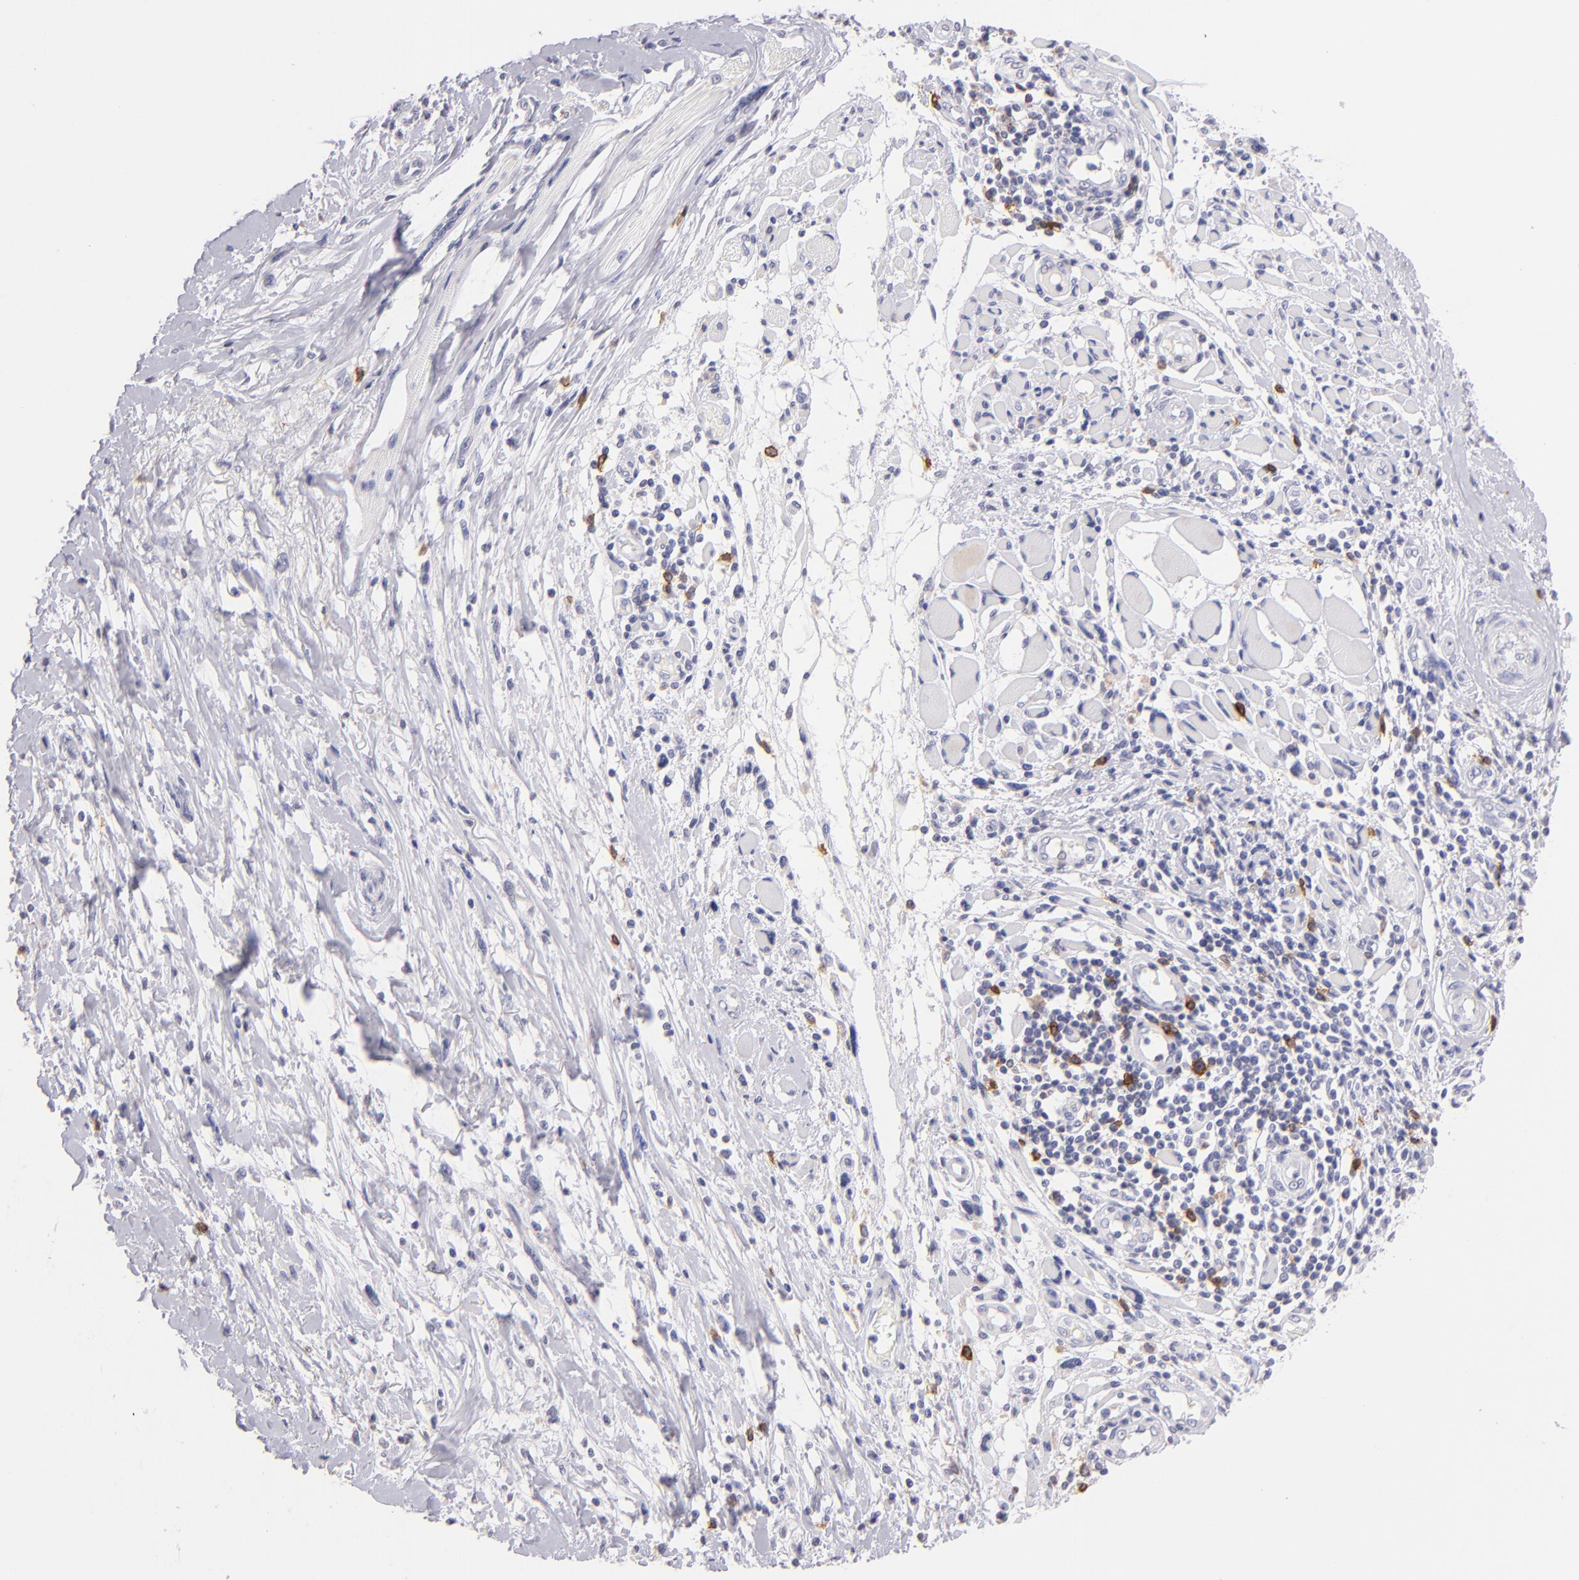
{"staining": {"intensity": "negative", "quantity": "none", "location": "none"}, "tissue": "melanoma", "cell_type": "Tumor cells", "image_type": "cancer", "snomed": [{"axis": "morphology", "description": "Malignant melanoma, NOS"}, {"axis": "topography", "description": "Skin"}], "caption": "Protein analysis of melanoma exhibits no significant positivity in tumor cells.", "gene": "IL2RA", "patient": {"sex": "male", "age": 91}}